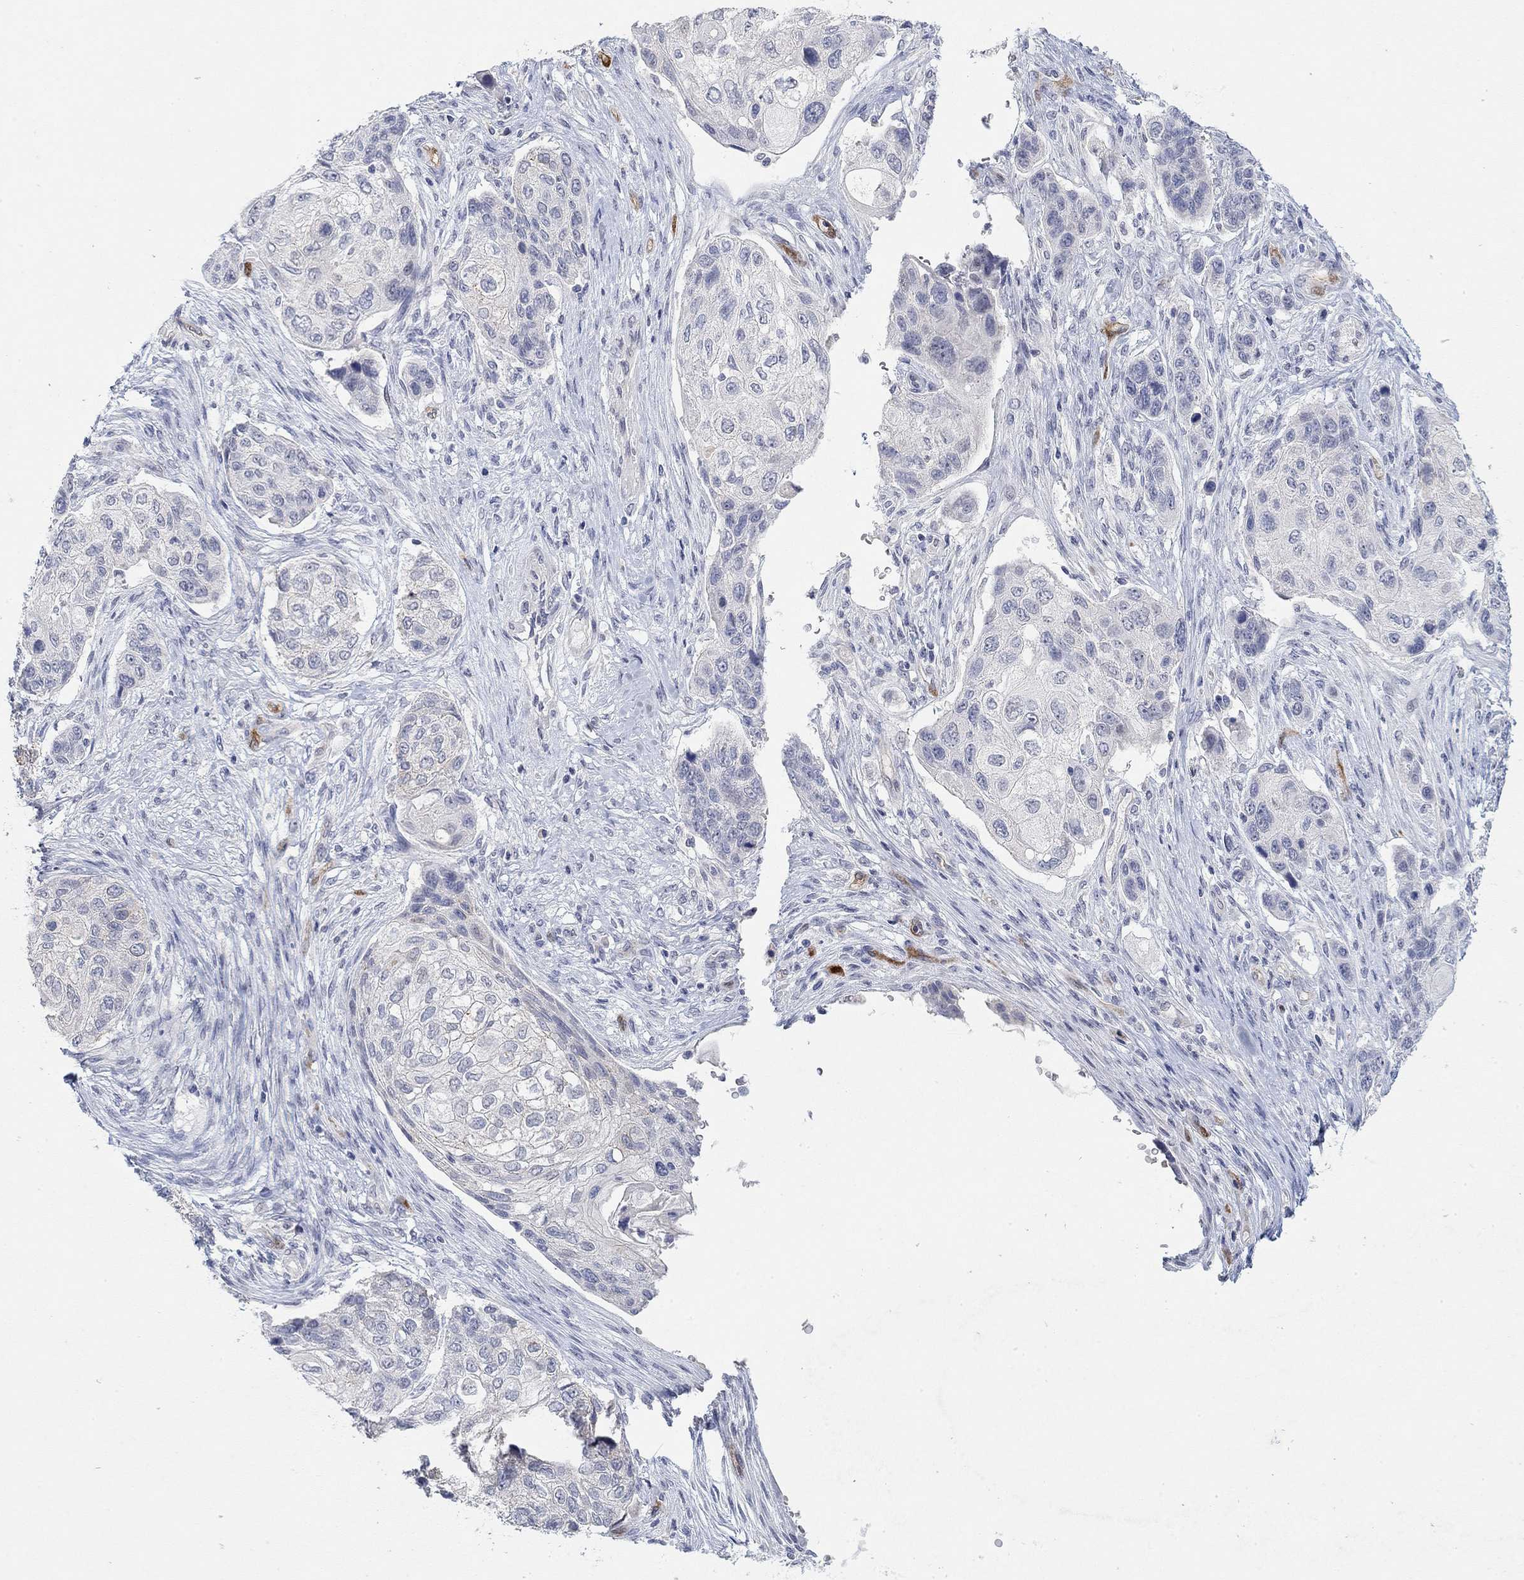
{"staining": {"intensity": "negative", "quantity": "none", "location": "none"}, "tissue": "lung cancer", "cell_type": "Tumor cells", "image_type": "cancer", "snomed": [{"axis": "morphology", "description": "Normal tissue, NOS"}, {"axis": "morphology", "description": "Squamous cell carcinoma, NOS"}, {"axis": "topography", "description": "Bronchus"}, {"axis": "topography", "description": "Lung"}], "caption": "Immunohistochemistry of lung cancer shows no expression in tumor cells.", "gene": "VAT1L", "patient": {"sex": "male", "age": 69}}